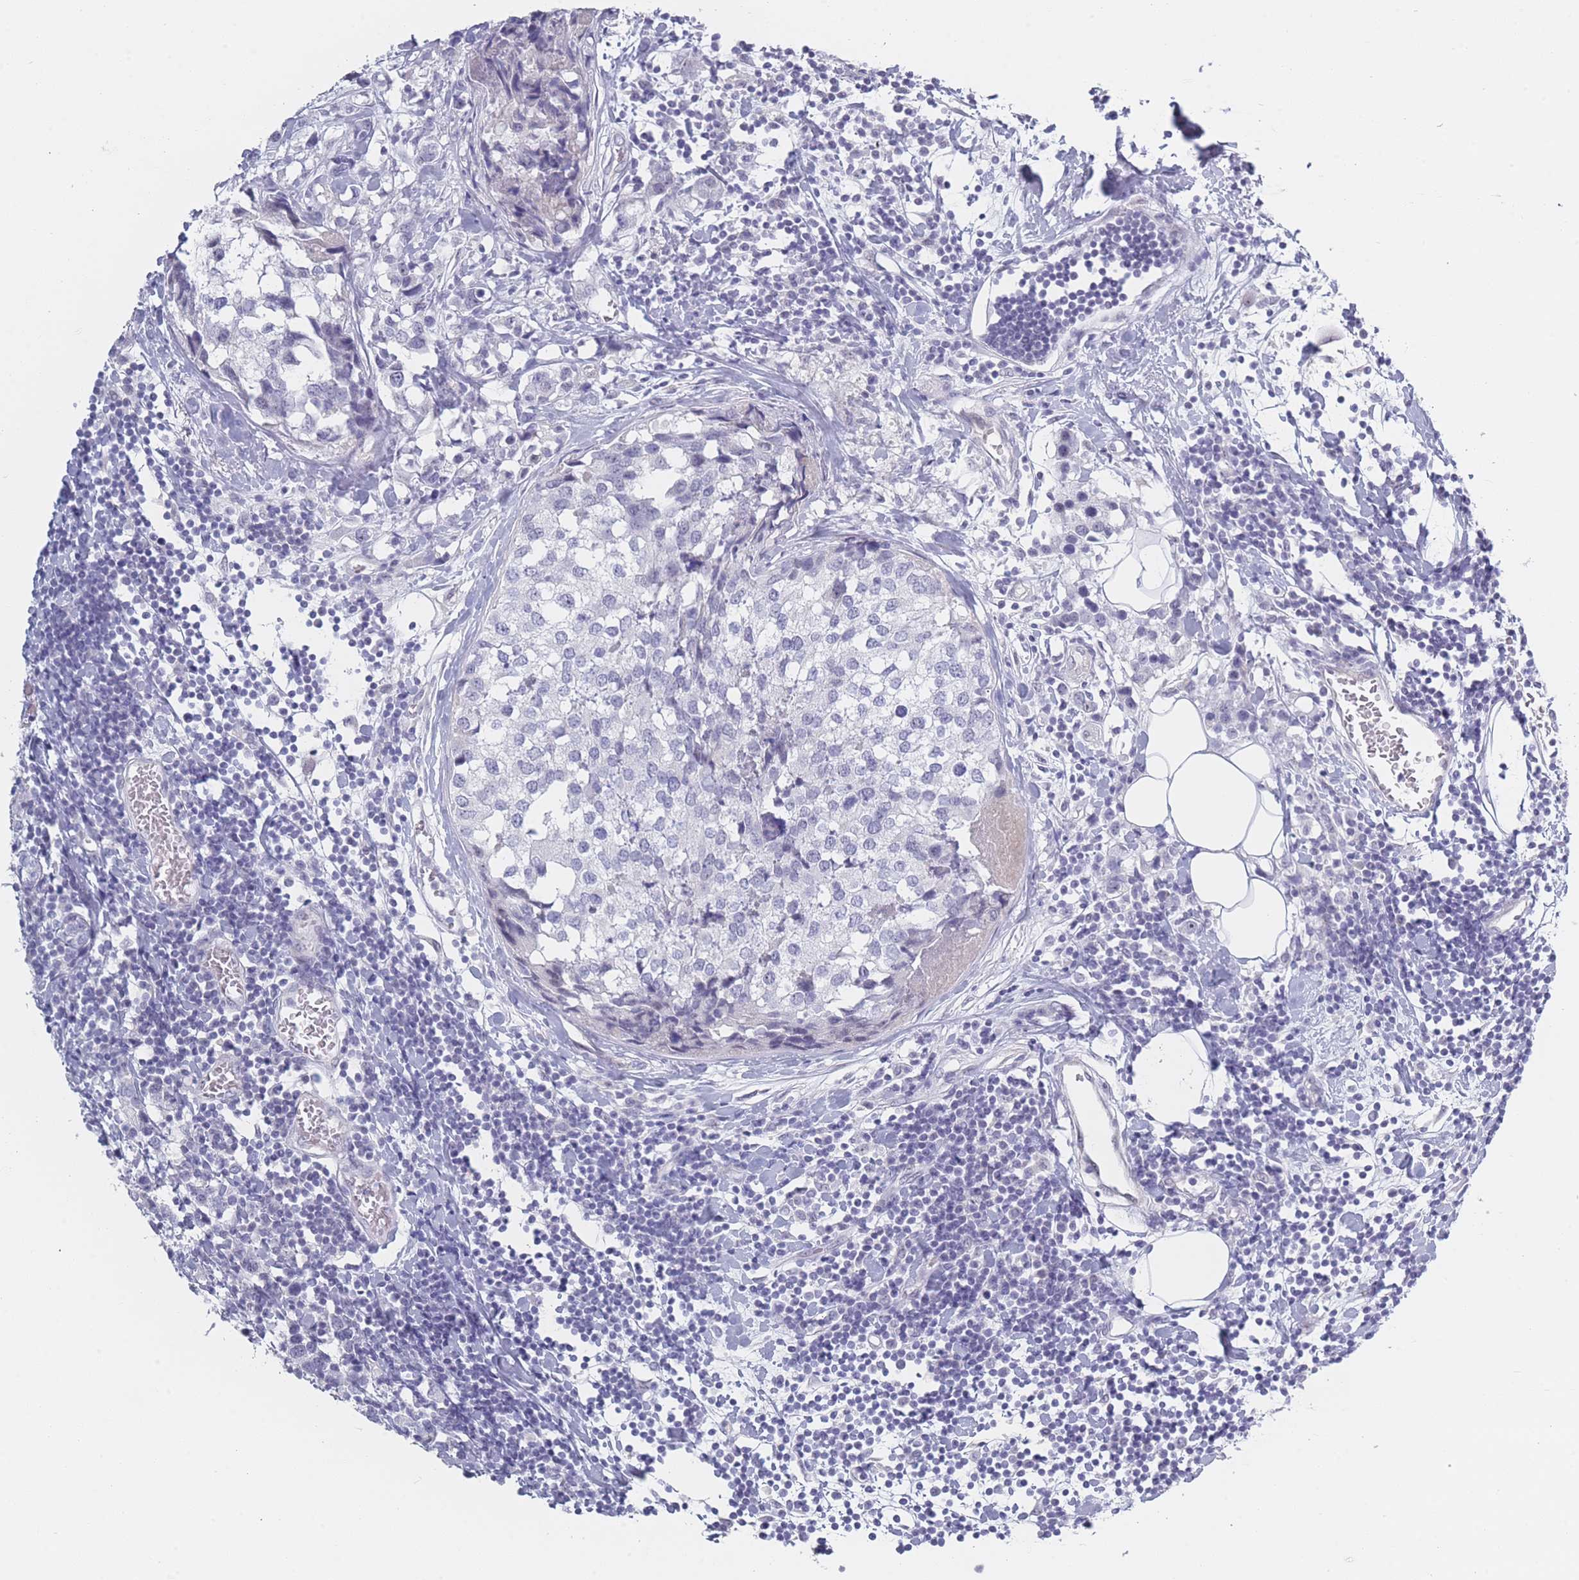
{"staining": {"intensity": "negative", "quantity": "none", "location": "none"}, "tissue": "breast cancer", "cell_type": "Tumor cells", "image_type": "cancer", "snomed": [{"axis": "morphology", "description": "Lobular carcinoma"}, {"axis": "topography", "description": "Breast"}], "caption": "A photomicrograph of lobular carcinoma (breast) stained for a protein reveals no brown staining in tumor cells.", "gene": "ROS1", "patient": {"sex": "female", "age": 59}}